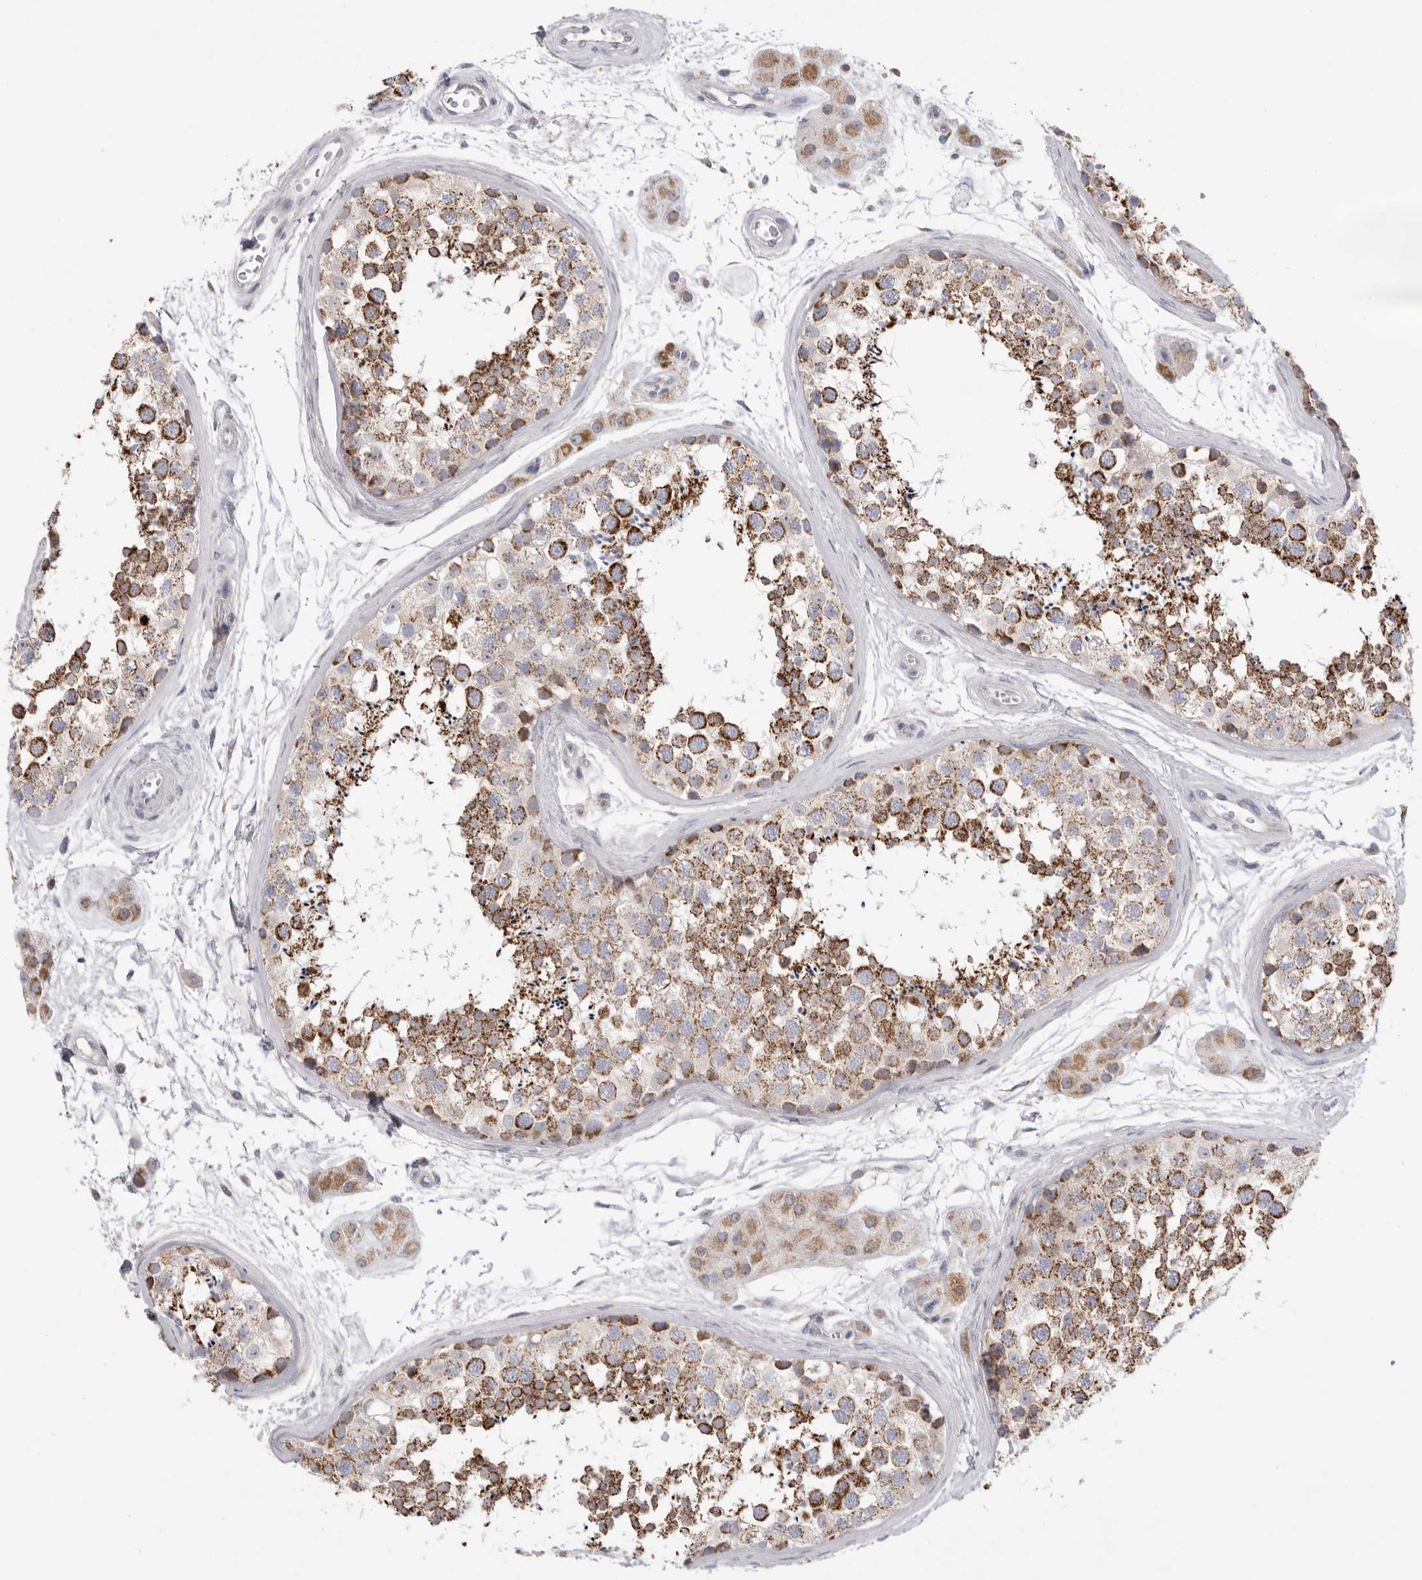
{"staining": {"intensity": "moderate", "quantity": "25%-75%", "location": "cytoplasmic/membranous"}, "tissue": "testis", "cell_type": "Cells in seminiferous ducts", "image_type": "normal", "snomed": [{"axis": "morphology", "description": "Normal tissue, NOS"}, {"axis": "topography", "description": "Testis"}], "caption": "The micrograph displays staining of normal testis, revealing moderate cytoplasmic/membranous protein staining (brown color) within cells in seminiferous ducts. (Brightfield microscopy of DAB IHC at high magnification).", "gene": "VDAC3", "patient": {"sex": "male", "age": 56}}